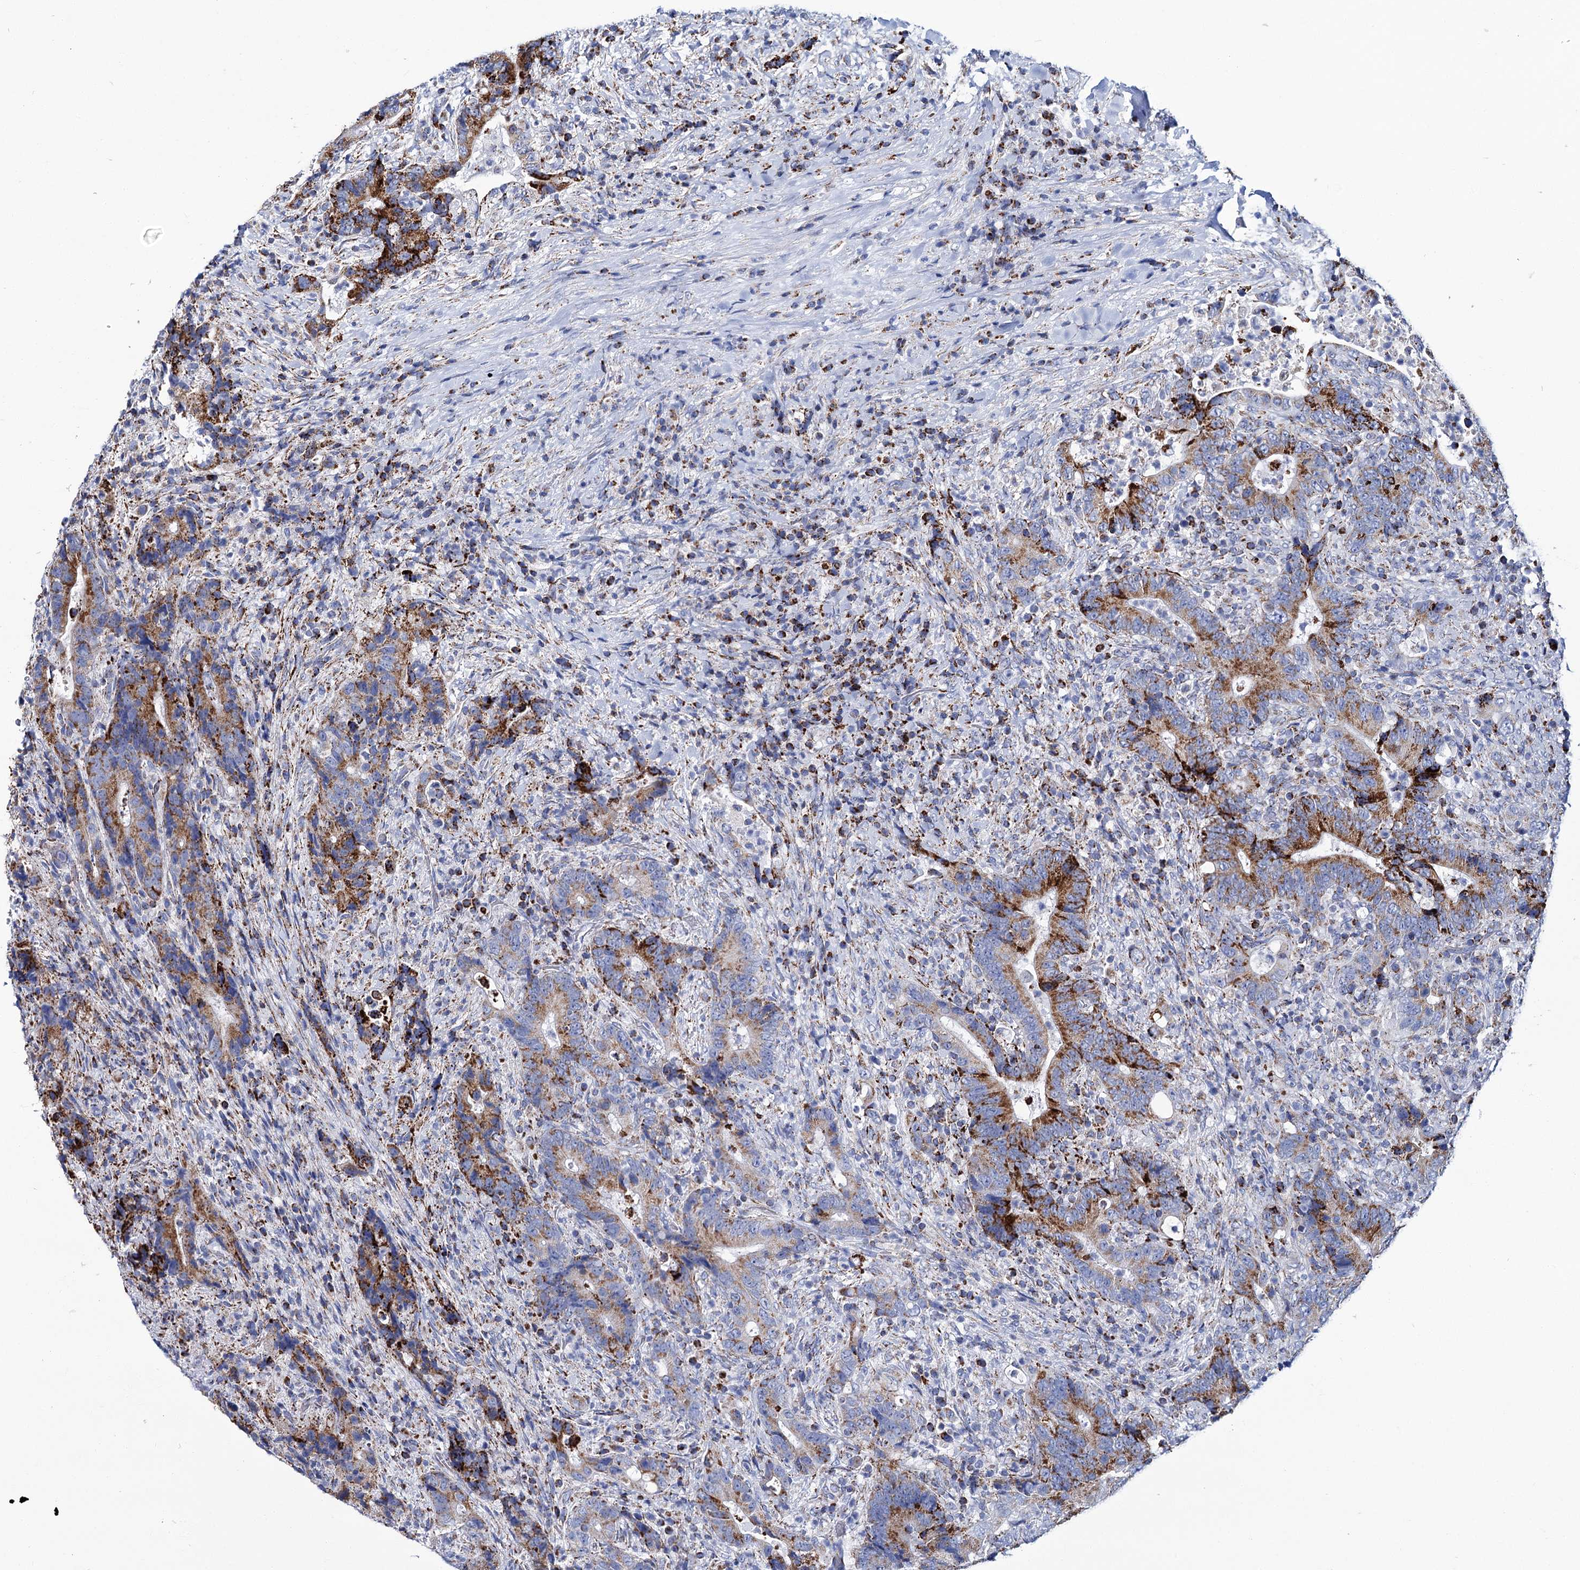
{"staining": {"intensity": "strong", "quantity": "25%-75%", "location": "cytoplasmic/membranous"}, "tissue": "colorectal cancer", "cell_type": "Tumor cells", "image_type": "cancer", "snomed": [{"axis": "morphology", "description": "Adenocarcinoma, NOS"}, {"axis": "topography", "description": "Colon"}], "caption": "Colorectal cancer was stained to show a protein in brown. There is high levels of strong cytoplasmic/membranous staining in approximately 25%-75% of tumor cells. The staining was performed using DAB, with brown indicating positive protein expression. Nuclei are stained blue with hematoxylin.", "gene": "UBASH3B", "patient": {"sex": "female", "age": 75}}